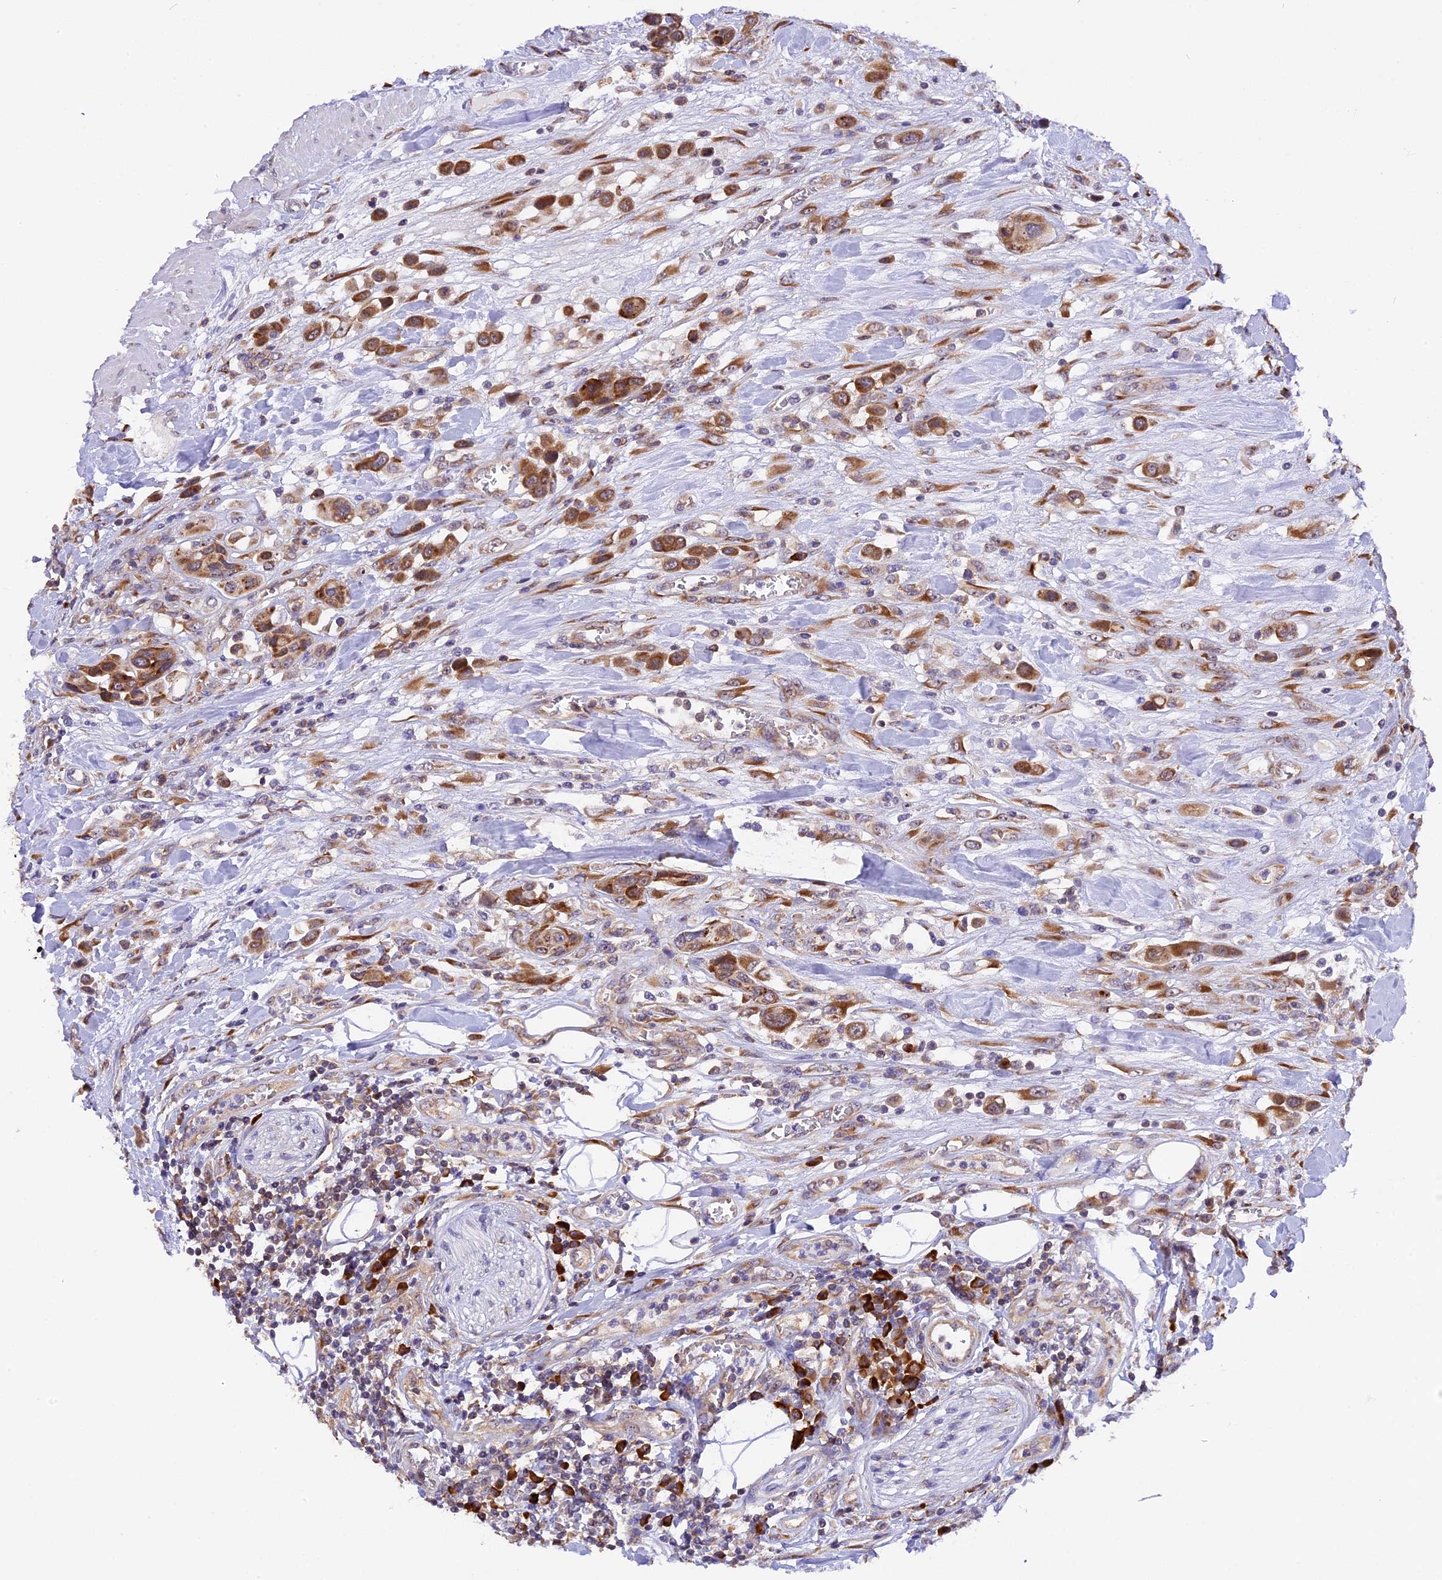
{"staining": {"intensity": "strong", "quantity": ">75%", "location": "cytoplasmic/membranous"}, "tissue": "urothelial cancer", "cell_type": "Tumor cells", "image_type": "cancer", "snomed": [{"axis": "morphology", "description": "Urothelial carcinoma, High grade"}, {"axis": "topography", "description": "Urinary bladder"}], "caption": "High-power microscopy captured an immunohistochemistry (IHC) photomicrograph of urothelial cancer, revealing strong cytoplasmic/membranous expression in approximately >75% of tumor cells.", "gene": "GNPTAB", "patient": {"sex": "male", "age": 50}}